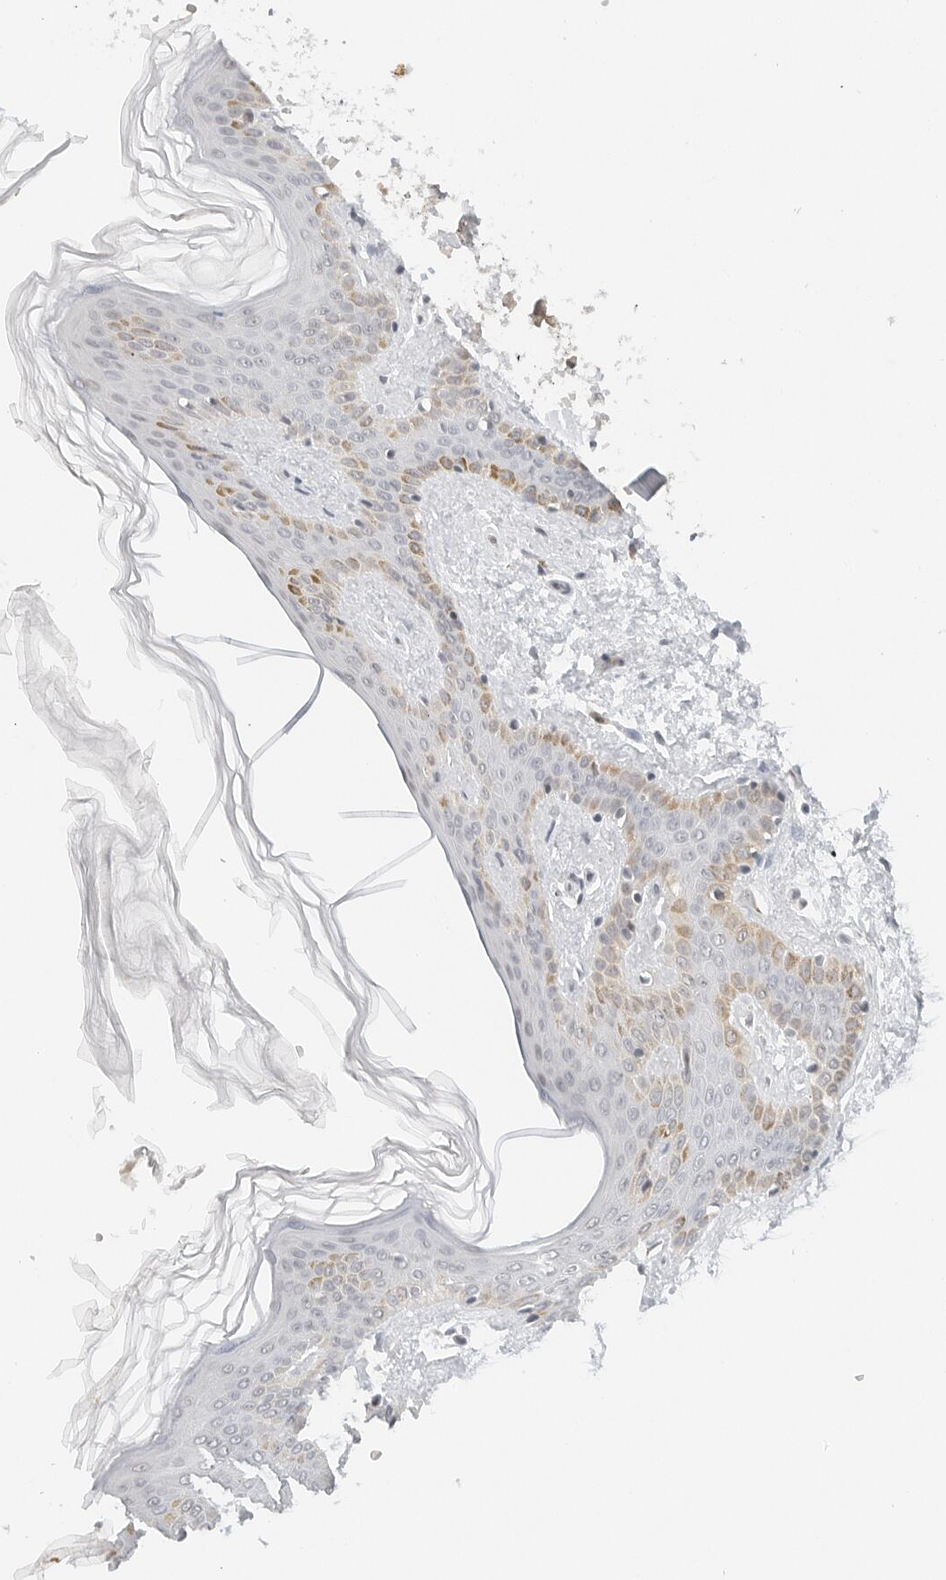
{"staining": {"intensity": "weak", "quantity": ">75%", "location": "cytoplasmic/membranous"}, "tissue": "skin", "cell_type": "Fibroblasts", "image_type": "normal", "snomed": [{"axis": "morphology", "description": "Normal tissue, NOS"}, {"axis": "morphology", "description": "Neoplasm, benign, NOS"}, {"axis": "topography", "description": "Skin"}, {"axis": "topography", "description": "Soft tissue"}], "caption": "DAB immunohistochemical staining of normal human skin demonstrates weak cytoplasmic/membranous protein staining in about >75% of fibroblasts. The staining was performed using DAB to visualize the protein expression in brown, while the nuclei were stained in blue with hematoxylin (Magnification: 20x).", "gene": "NEO1", "patient": {"sex": "male", "age": 26}}